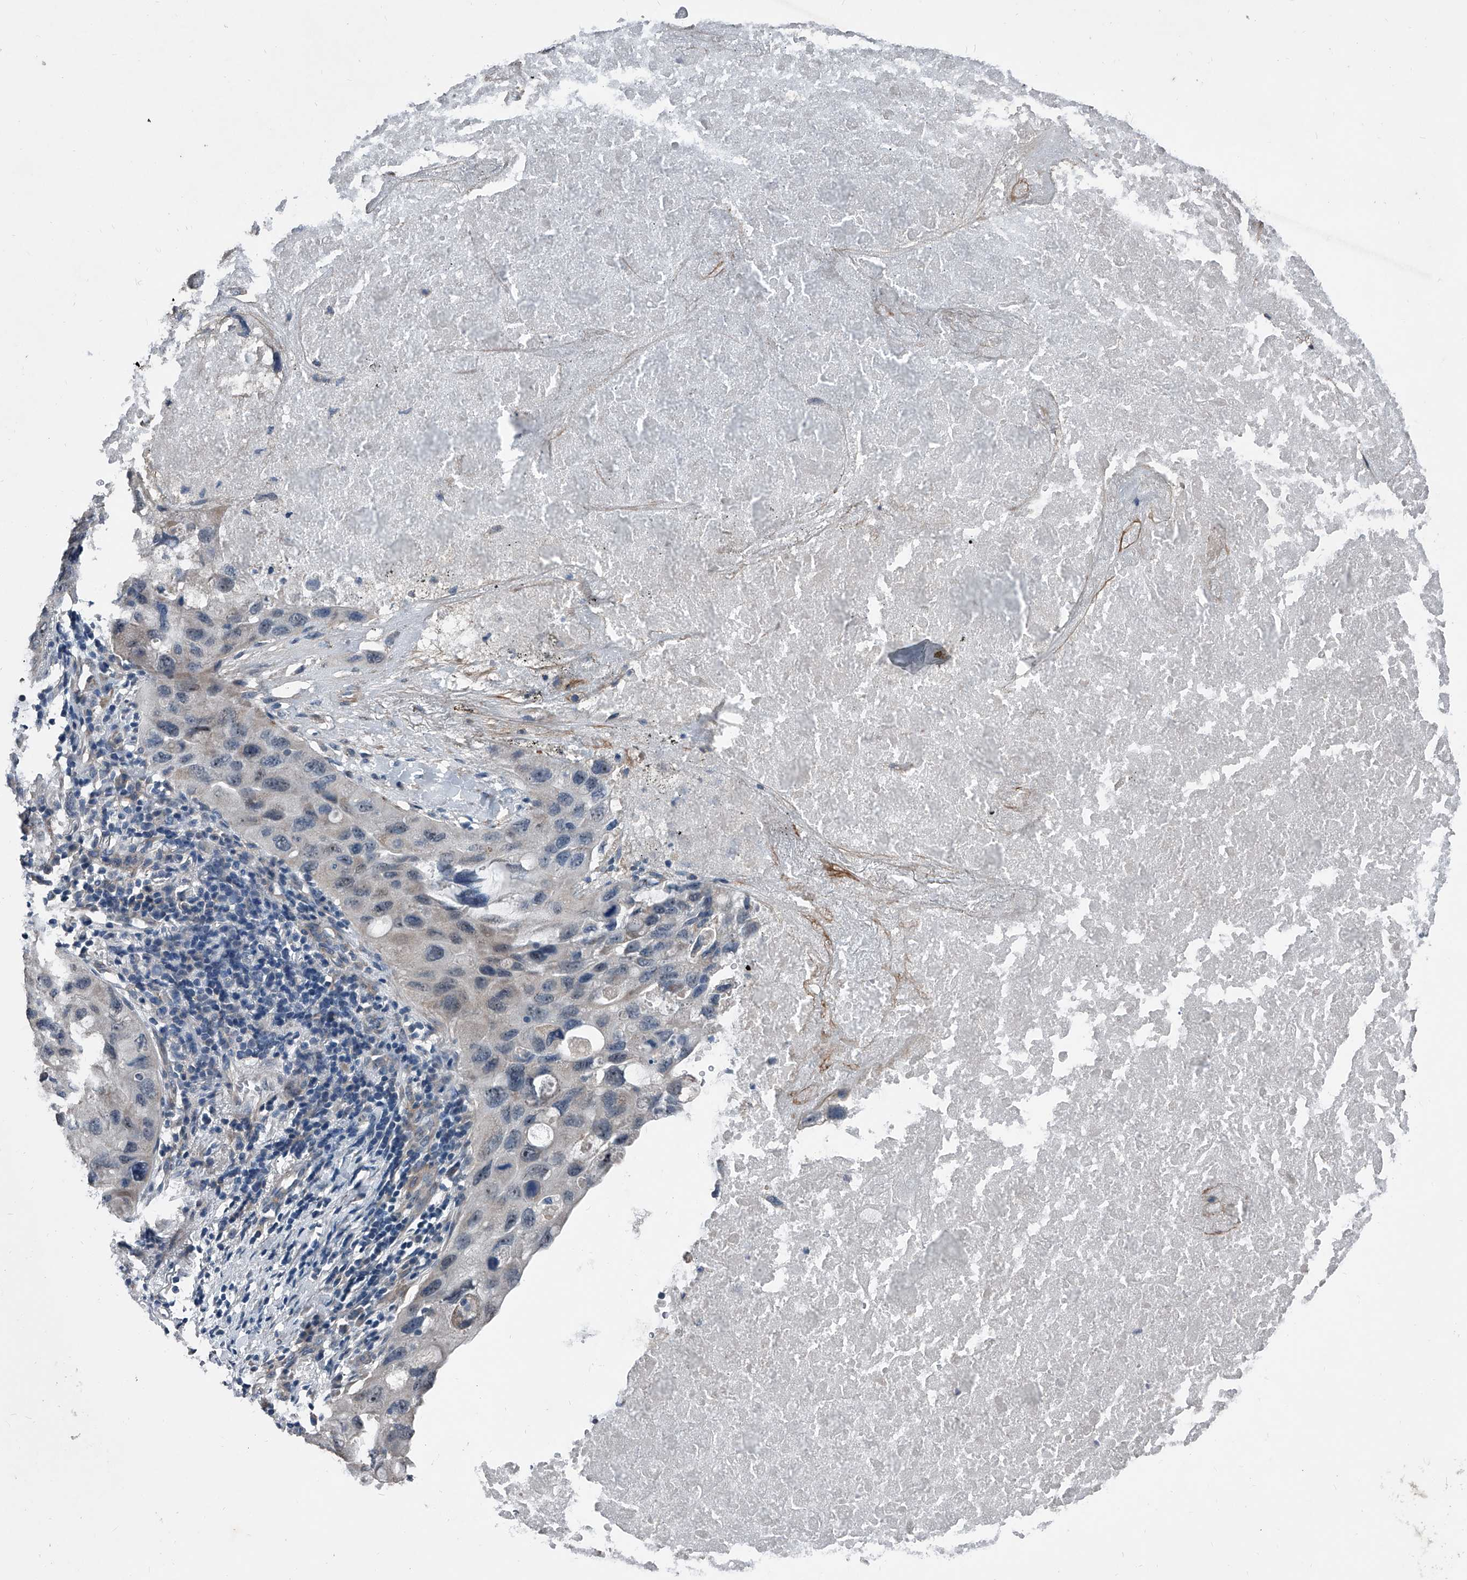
{"staining": {"intensity": "weak", "quantity": "<25%", "location": "cytoplasmic/membranous"}, "tissue": "lung cancer", "cell_type": "Tumor cells", "image_type": "cancer", "snomed": [{"axis": "morphology", "description": "Squamous cell carcinoma, NOS"}, {"axis": "topography", "description": "Lung"}], "caption": "Squamous cell carcinoma (lung) was stained to show a protein in brown. There is no significant positivity in tumor cells. (Brightfield microscopy of DAB (3,3'-diaminobenzidine) IHC at high magnification).", "gene": "PHACTR1", "patient": {"sex": "female", "age": 73}}